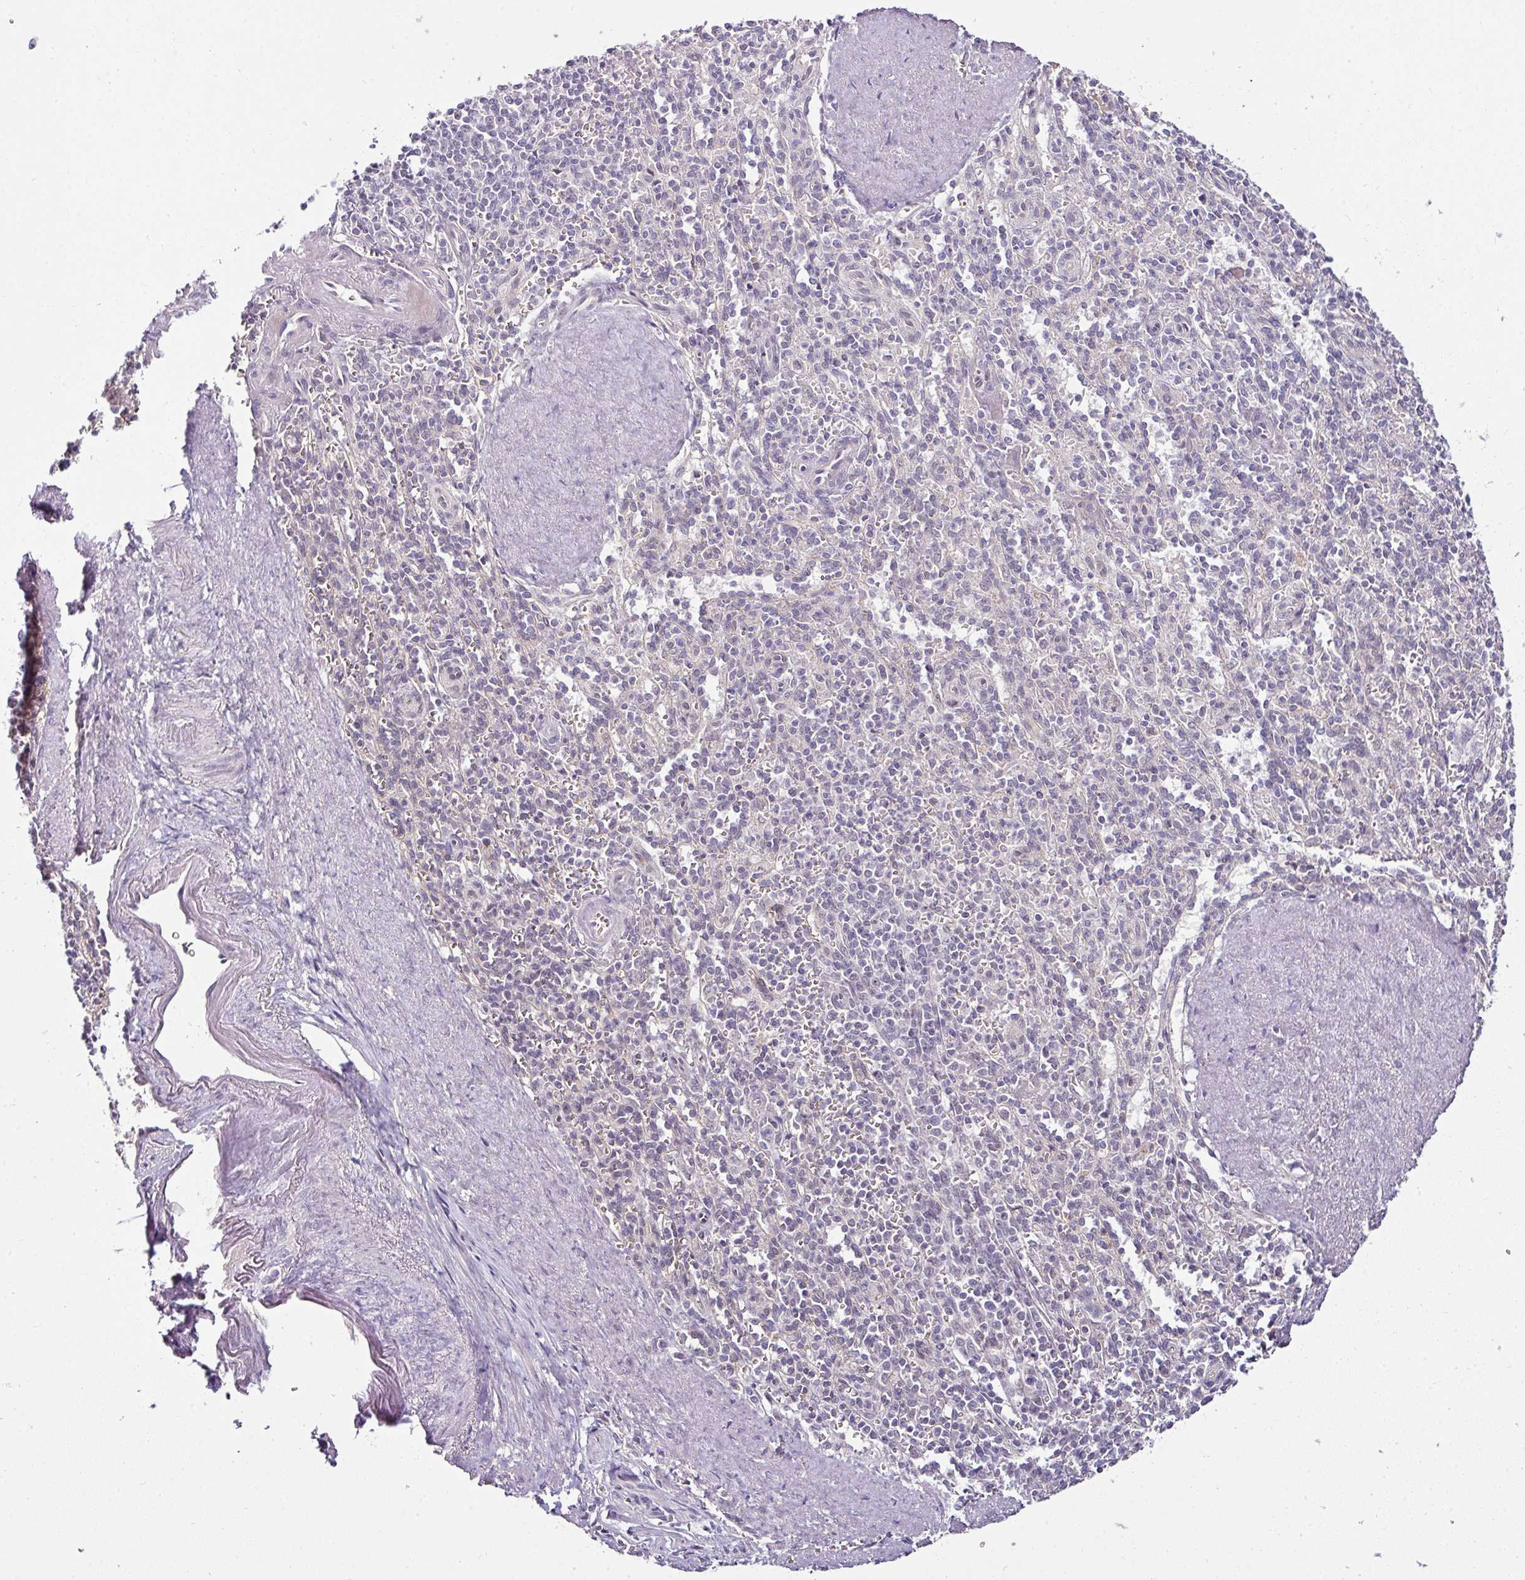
{"staining": {"intensity": "negative", "quantity": "none", "location": "none"}, "tissue": "spleen", "cell_type": "Cells in red pulp", "image_type": "normal", "snomed": [{"axis": "morphology", "description": "Normal tissue, NOS"}, {"axis": "topography", "description": "Spleen"}], "caption": "DAB (3,3'-diaminobenzidine) immunohistochemical staining of normal spleen reveals no significant staining in cells in red pulp.", "gene": "NAPSA", "patient": {"sex": "female", "age": 70}}